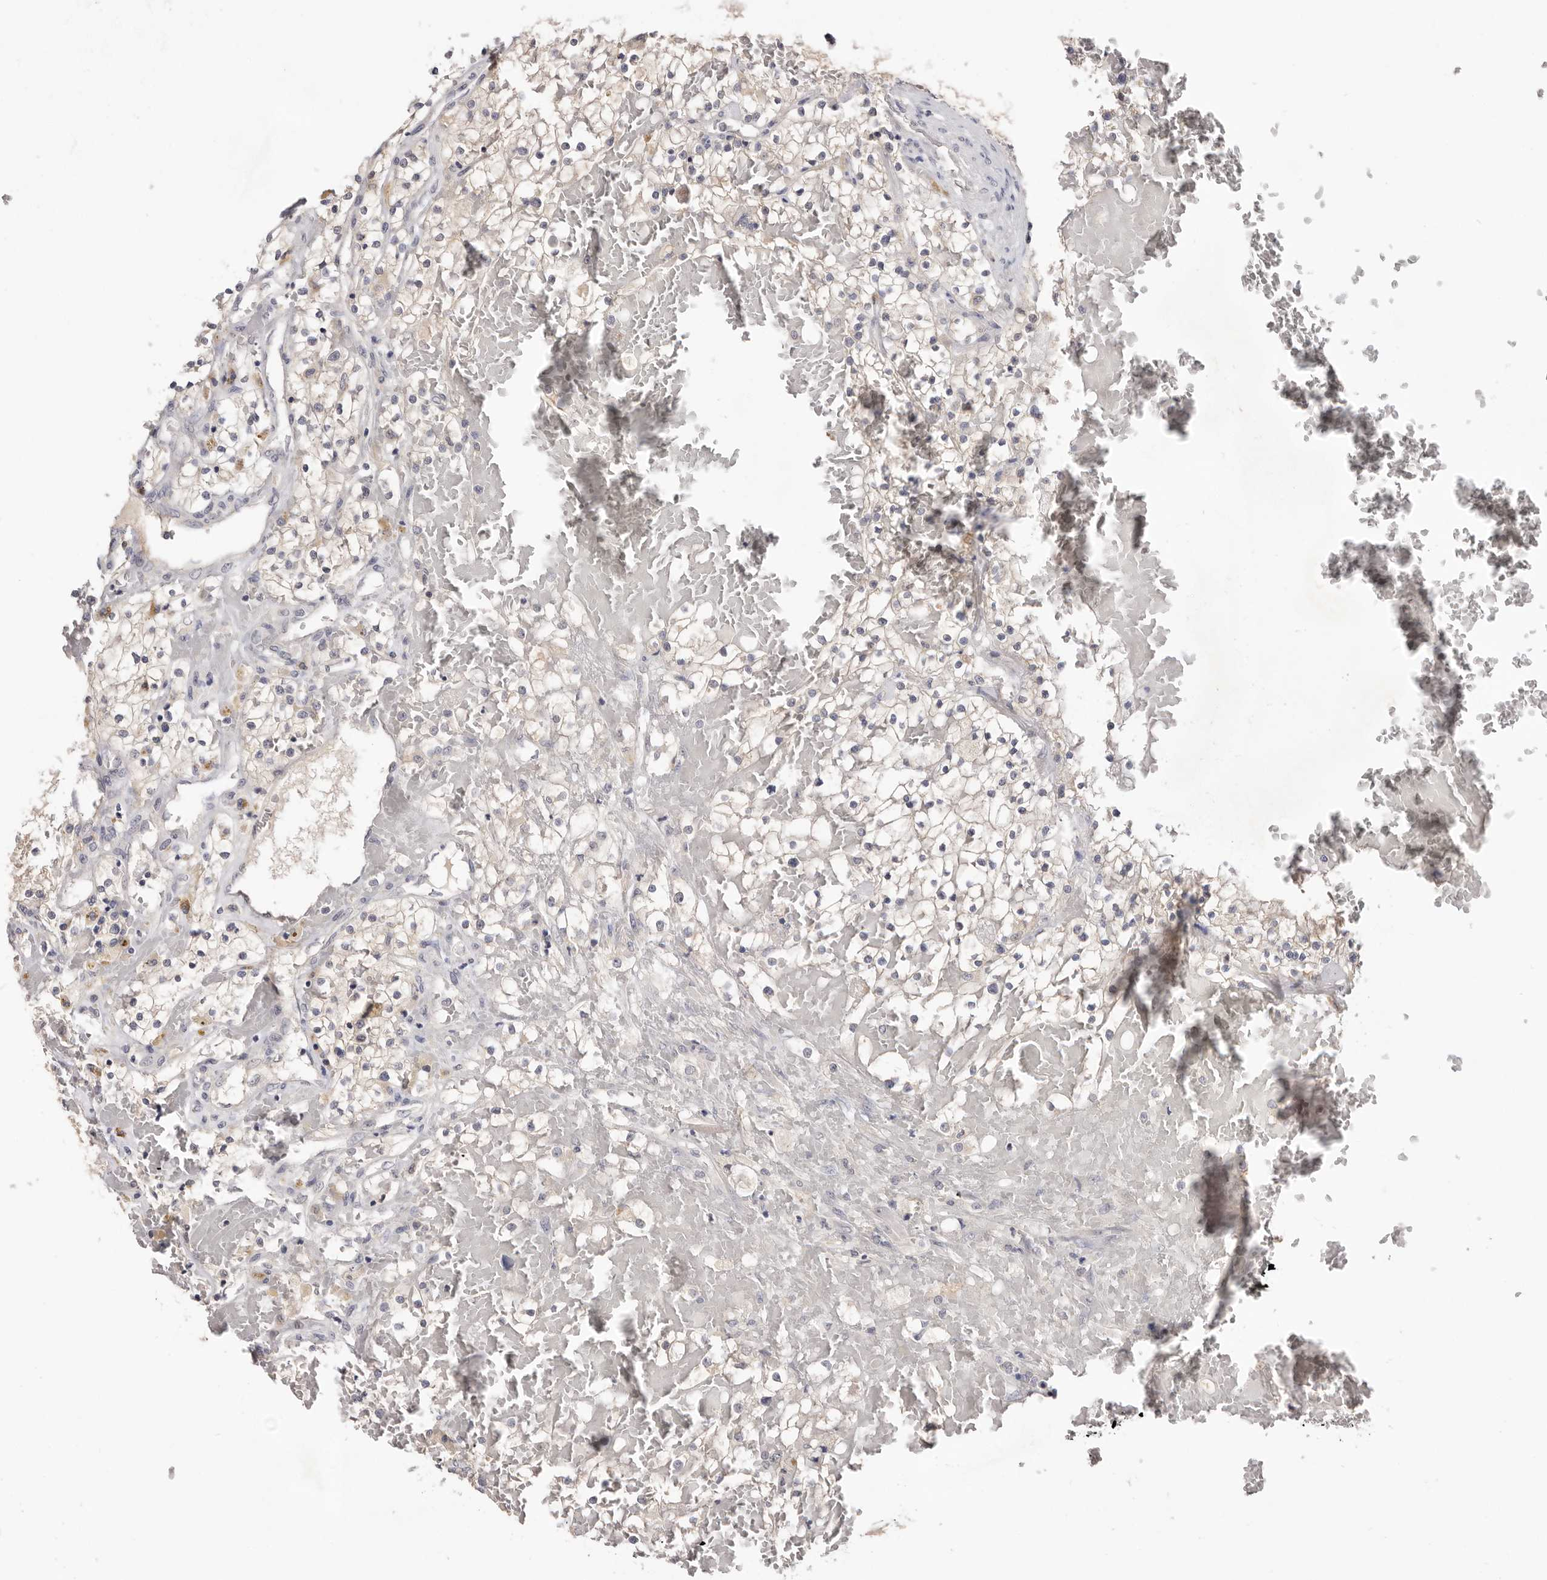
{"staining": {"intensity": "negative", "quantity": "none", "location": "none"}, "tissue": "renal cancer", "cell_type": "Tumor cells", "image_type": "cancer", "snomed": [{"axis": "morphology", "description": "Normal tissue, NOS"}, {"axis": "morphology", "description": "Adenocarcinoma, NOS"}, {"axis": "topography", "description": "Kidney"}], "caption": "Renal cancer was stained to show a protein in brown. There is no significant staining in tumor cells.", "gene": "DOP1A", "patient": {"sex": "male", "age": 68}}